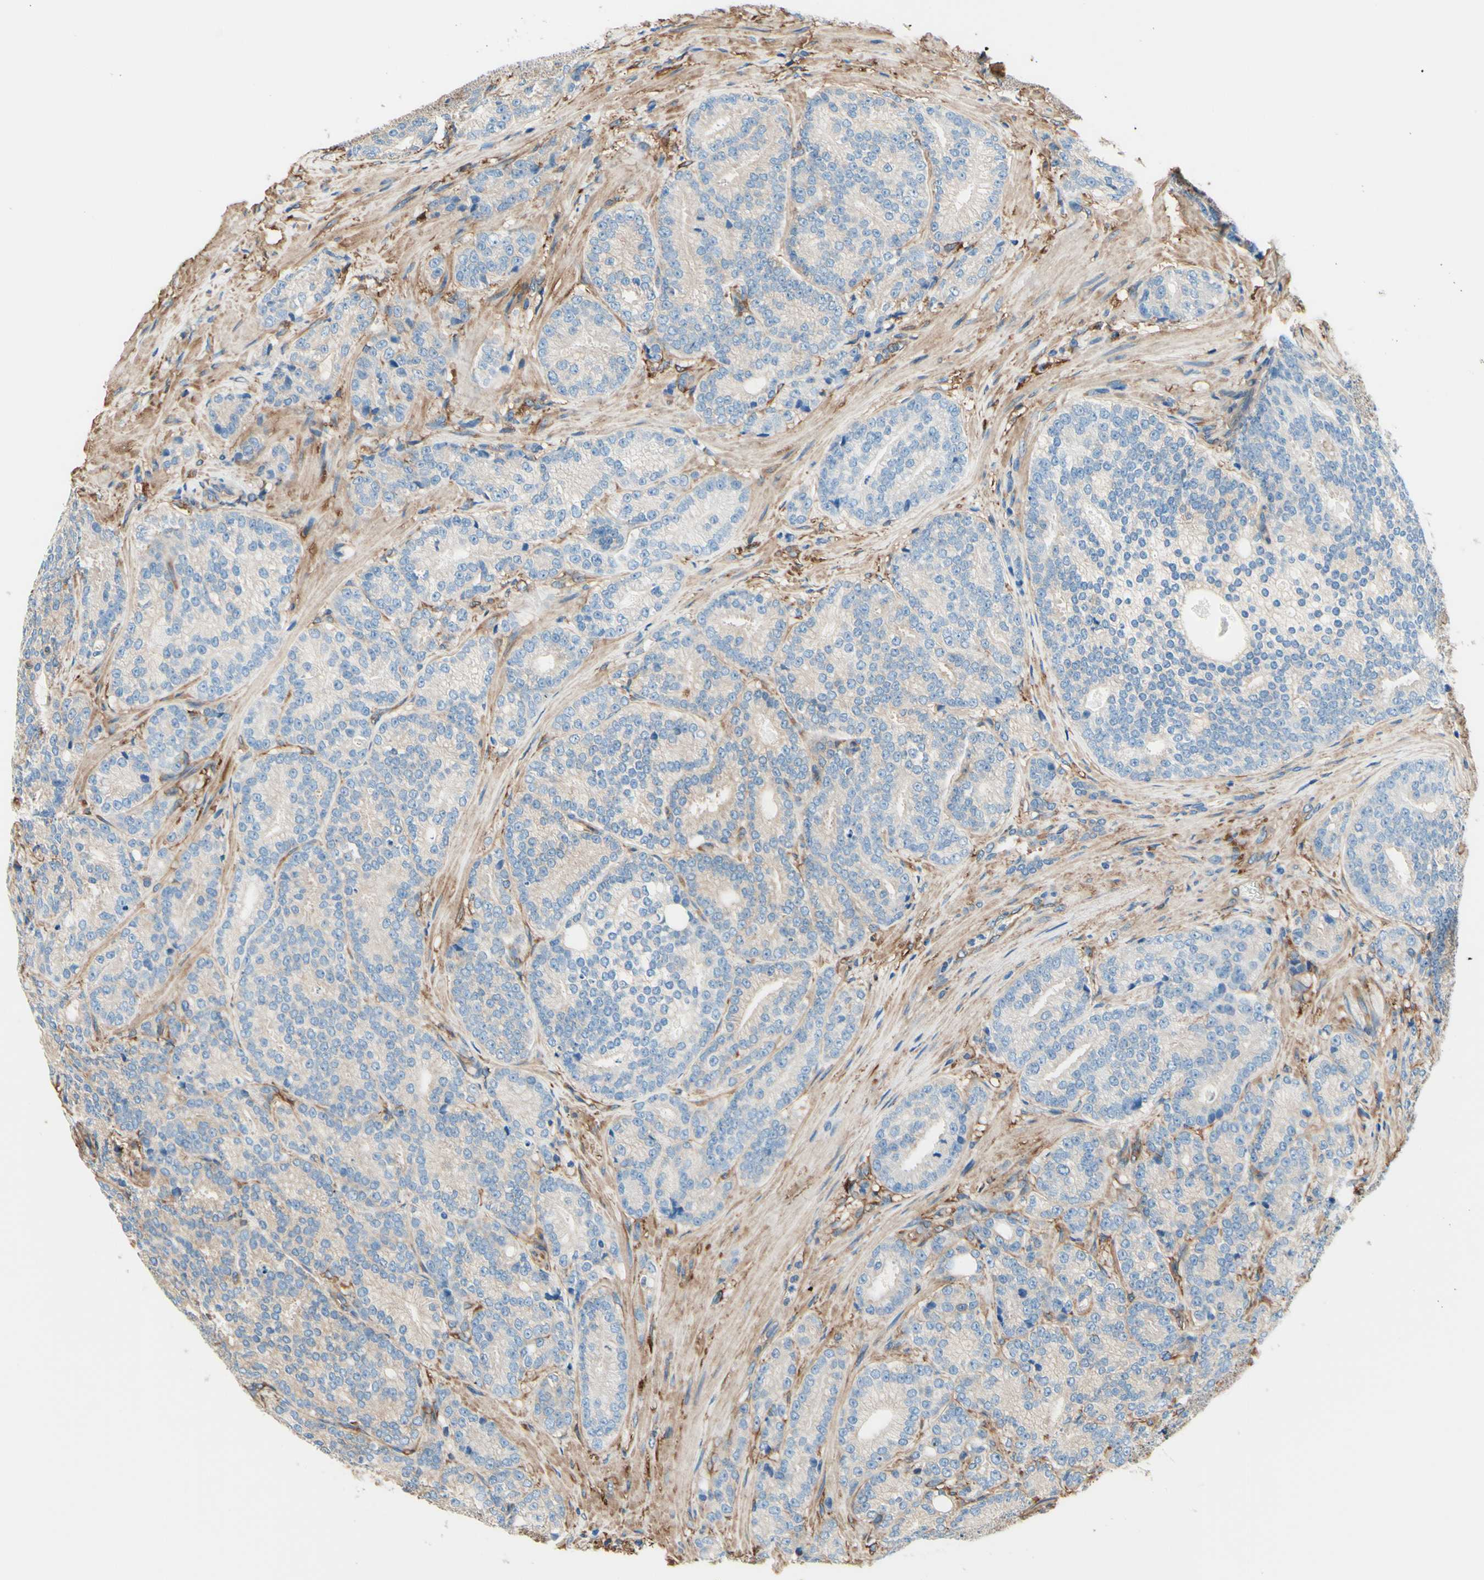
{"staining": {"intensity": "negative", "quantity": "none", "location": "none"}, "tissue": "prostate cancer", "cell_type": "Tumor cells", "image_type": "cancer", "snomed": [{"axis": "morphology", "description": "Adenocarcinoma, High grade"}, {"axis": "topography", "description": "Prostate"}], "caption": "High power microscopy micrograph of an immunohistochemistry (IHC) histopathology image of prostate cancer, revealing no significant staining in tumor cells.", "gene": "DPYSL3", "patient": {"sex": "male", "age": 61}}